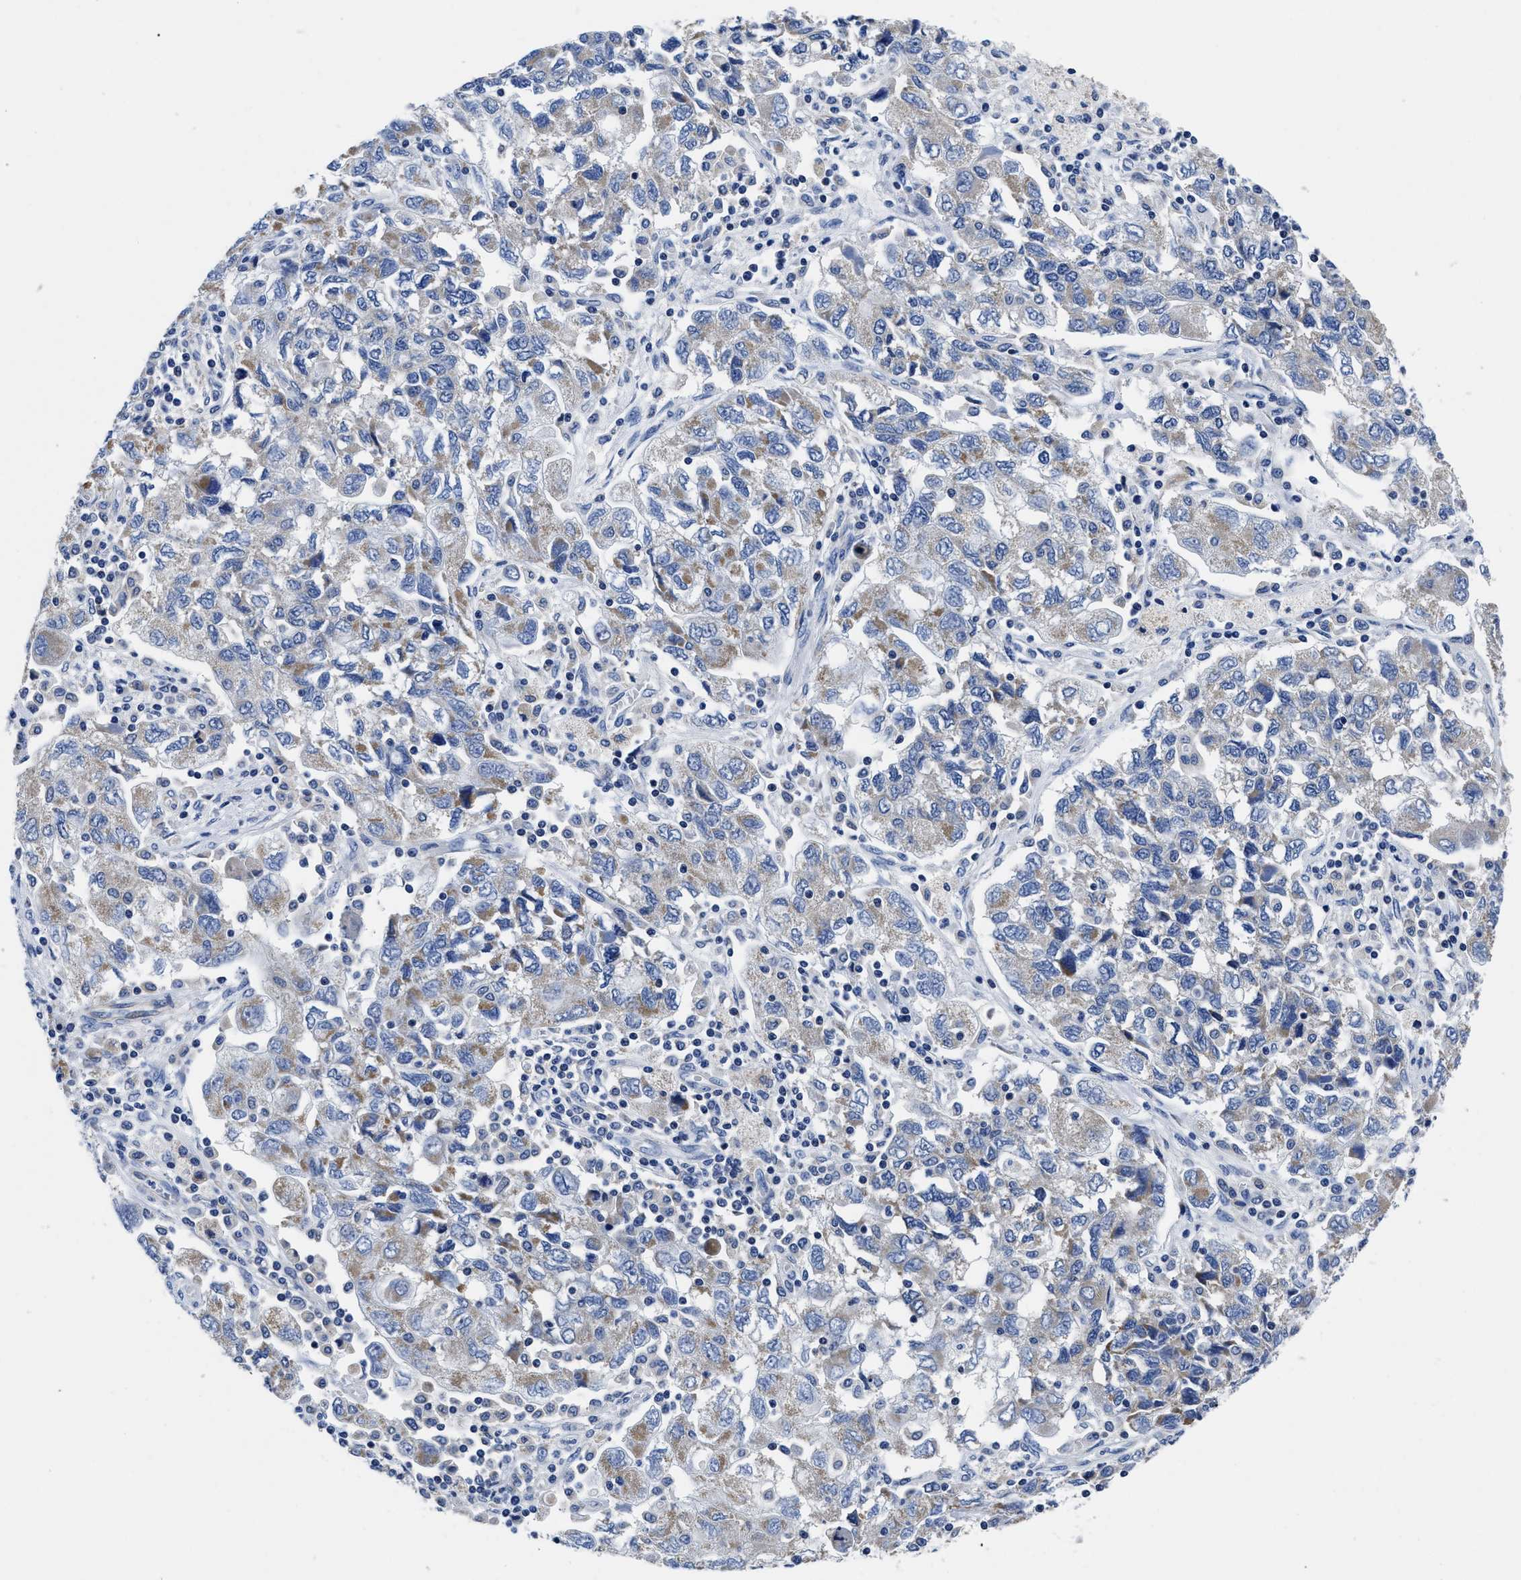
{"staining": {"intensity": "moderate", "quantity": "<25%", "location": "cytoplasmic/membranous"}, "tissue": "ovarian cancer", "cell_type": "Tumor cells", "image_type": "cancer", "snomed": [{"axis": "morphology", "description": "Carcinoma, NOS"}, {"axis": "morphology", "description": "Cystadenocarcinoma, serous, NOS"}, {"axis": "topography", "description": "Ovary"}], "caption": "This micrograph shows IHC staining of ovarian serous cystadenocarcinoma, with low moderate cytoplasmic/membranous positivity in about <25% of tumor cells.", "gene": "SLC35F1", "patient": {"sex": "female", "age": 69}}